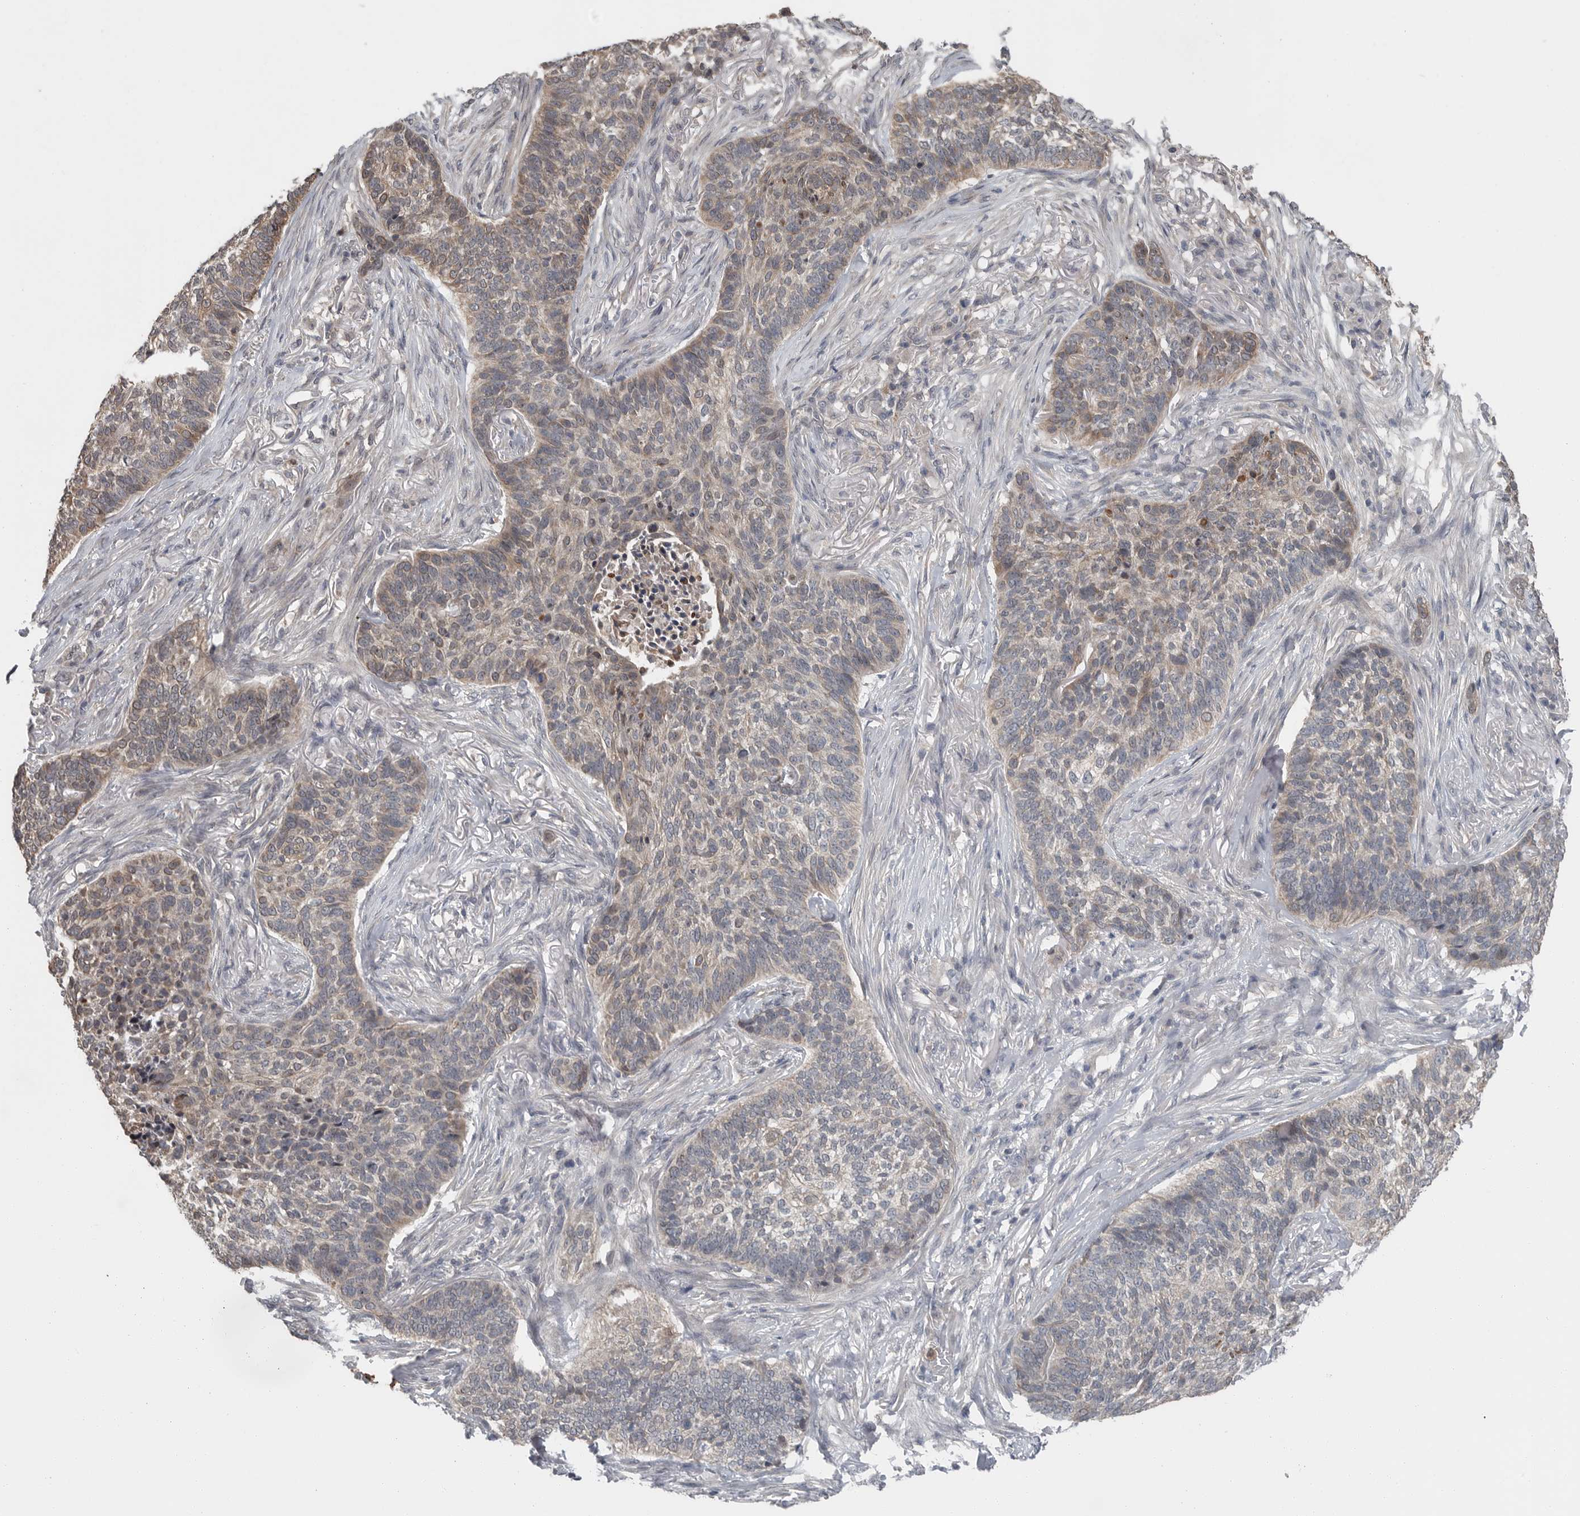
{"staining": {"intensity": "weak", "quantity": "<25%", "location": "cytoplasmic/membranous"}, "tissue": "skin cancer", "cell_type": "Tumor cells", "image_type": "cancer", "snomed": [{"axis": "morphology", "description": "Basal cell carcinoma"}, {"axis": "topography", "description": "Skin"}], "caption": "DAB (3,3'-diaminobenzidine) immunohistochemical staining of basal cell carcinoma (skin) exhibits no significant expression in tumor cells.", "gene": "SCP2", "patient": {"sex": "male", "age": 85}}